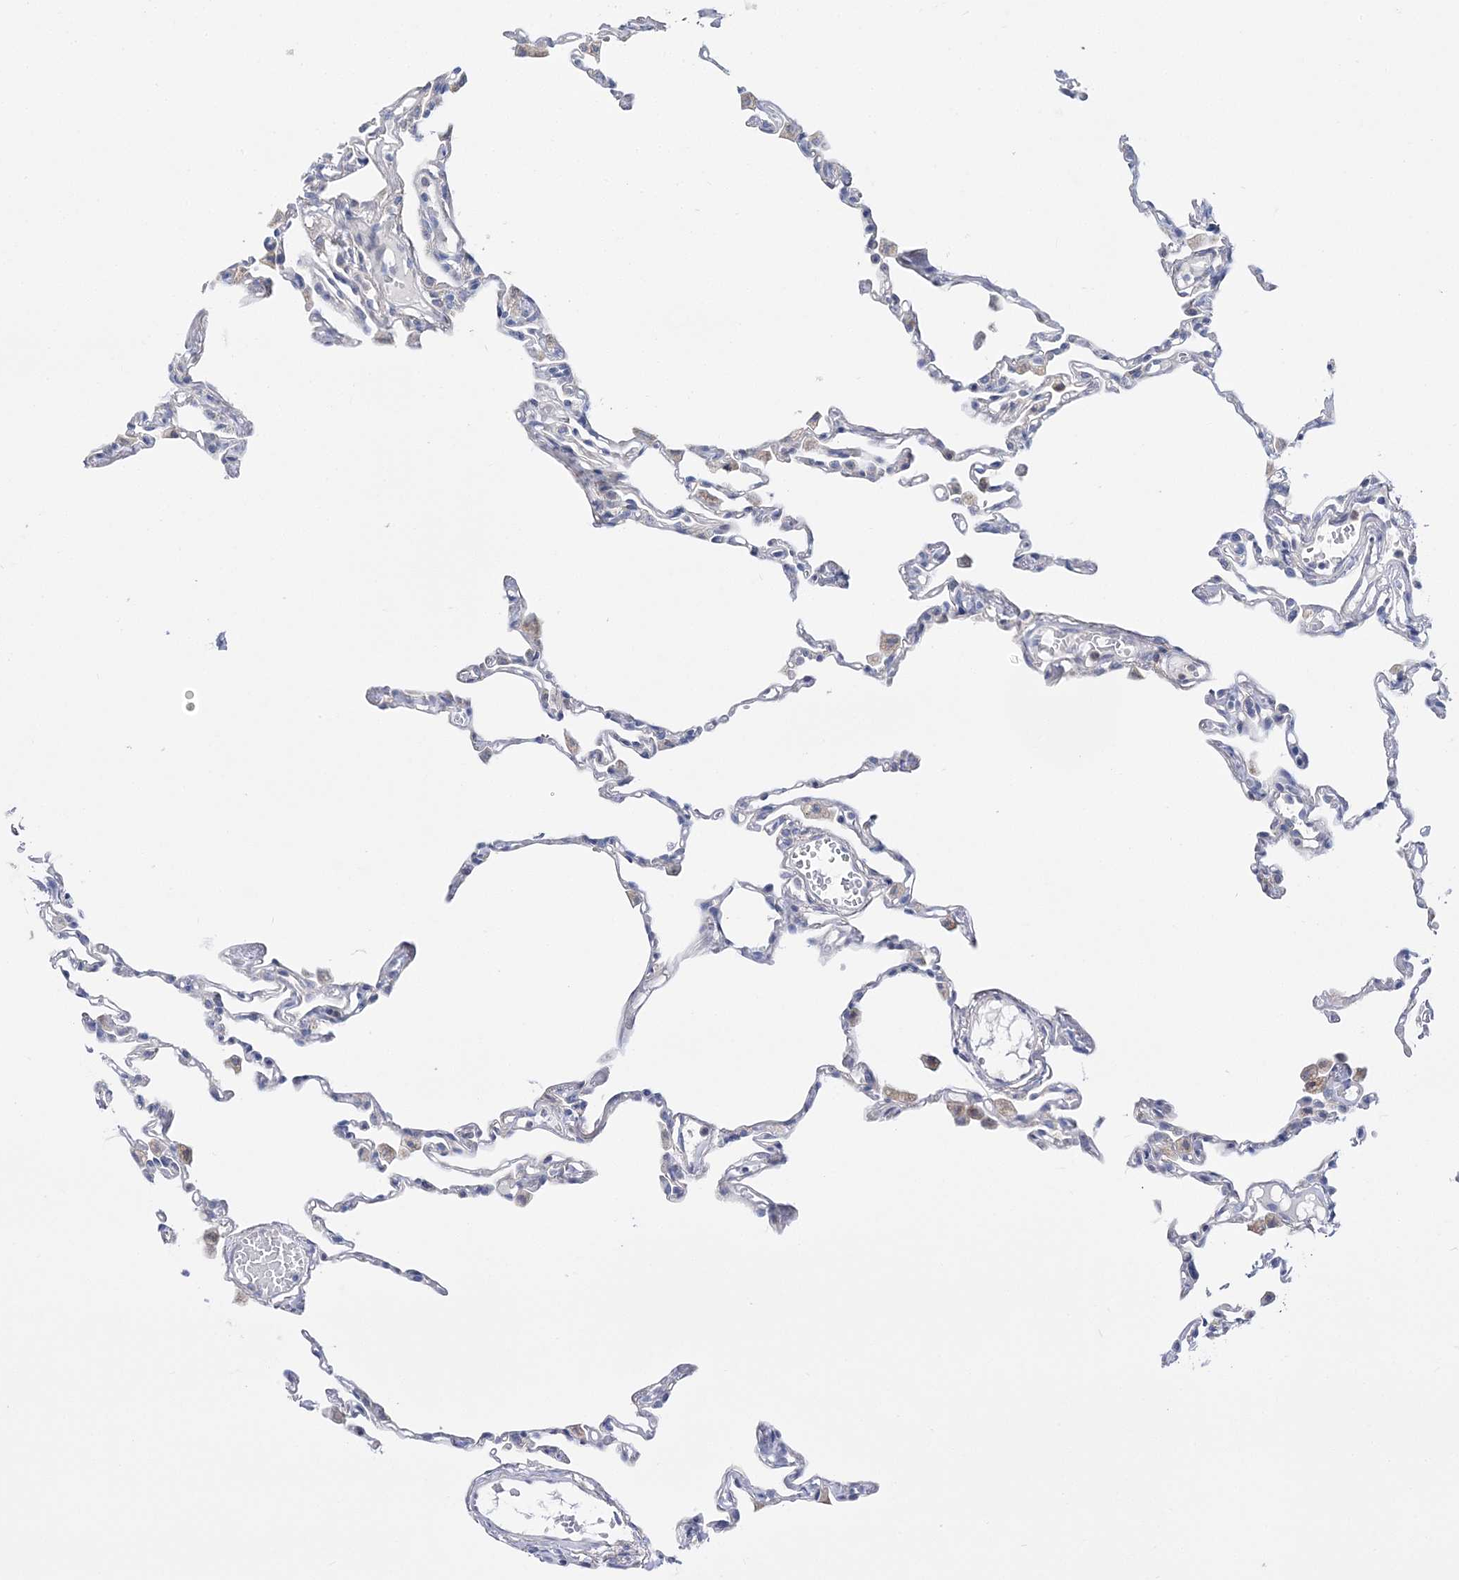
{"staining": {"intensity": "negative", "quantity": "none", "location": "none"}, "tissue": "lung", "cell_type": "Alveolar cells", "image_type": "normal", "snomed": [{"axis": "morphology", "description": "Normal tissue, NOS"}, {"axis": "topography", "description": "Lung"}], "caption": "An image of lung stained for a protein exhibits no brown staining in alveolar cells.", "gene": "ANO1", "patient": {"sex": "female", "age": 49}}